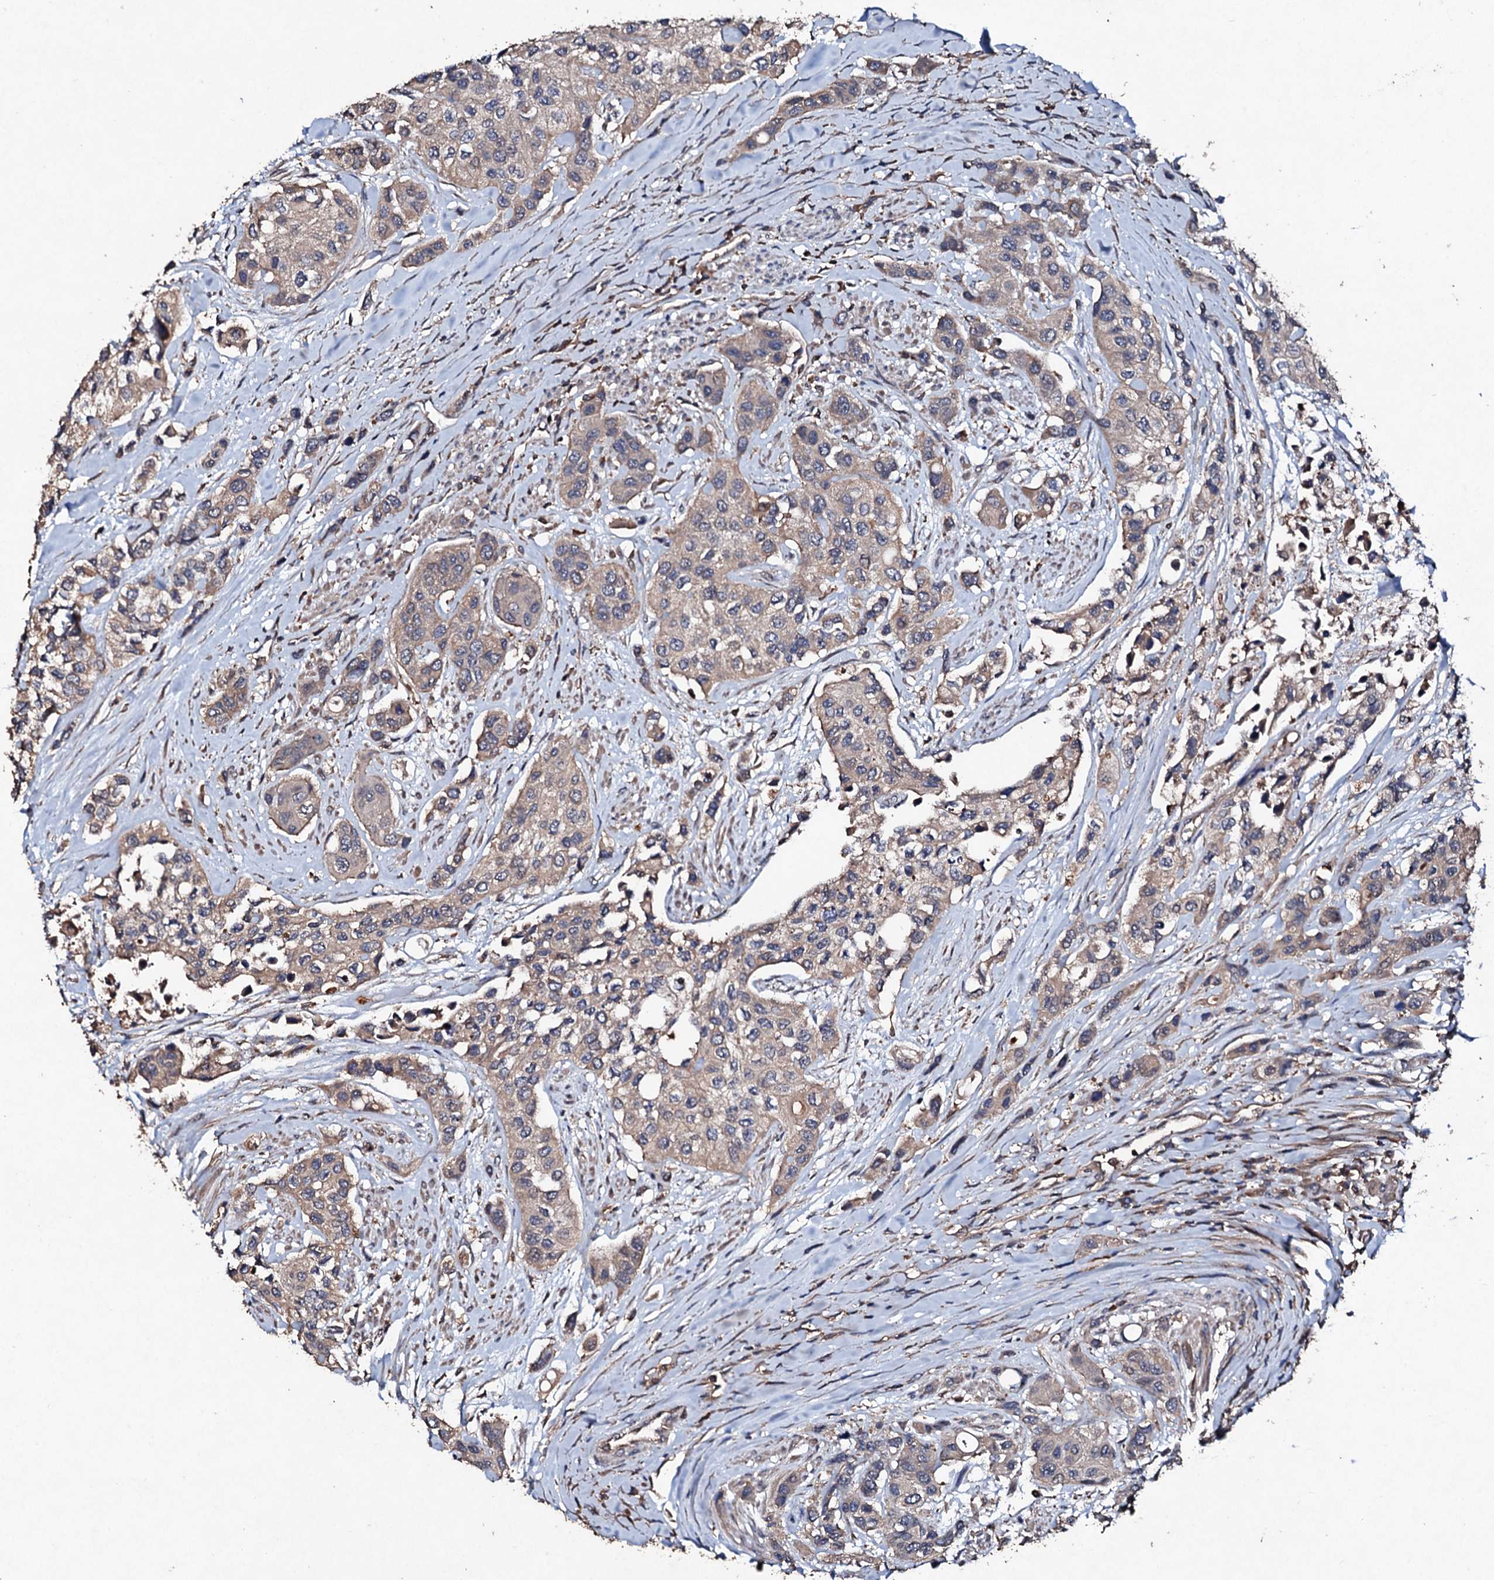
{"staining": {"intensity": "weak", "quantity": ">75%", "location": "cytoplasmic/membranous"}, "tissue": "urothelial cancer", "cell_type": "Tumor cells", "image_type": "cancer", "snomed": [{"axis": "morphology", "description": "Normal tissue, NOS"}, {"axis": "morphology", "description": "Urothelial carcinoma, High grade"}, {"axis": "topography", "description": "Vascular tissue"}, {"axis": "topography", "description": "Urinary bladder"}], "caption": "A histopathology image of human urothelial cancer stained for a protein demonstrates weak cytoplasmic/membranous brown staining in tumor cells. The protein is stained brown, and the nuclei are stained in blue (DAB (3,3'-diaminobenzidine) IHC with brightfield microscopy, high magnification).", "gene": "KERA", "patient": {"sex": "female", "age": 56}}